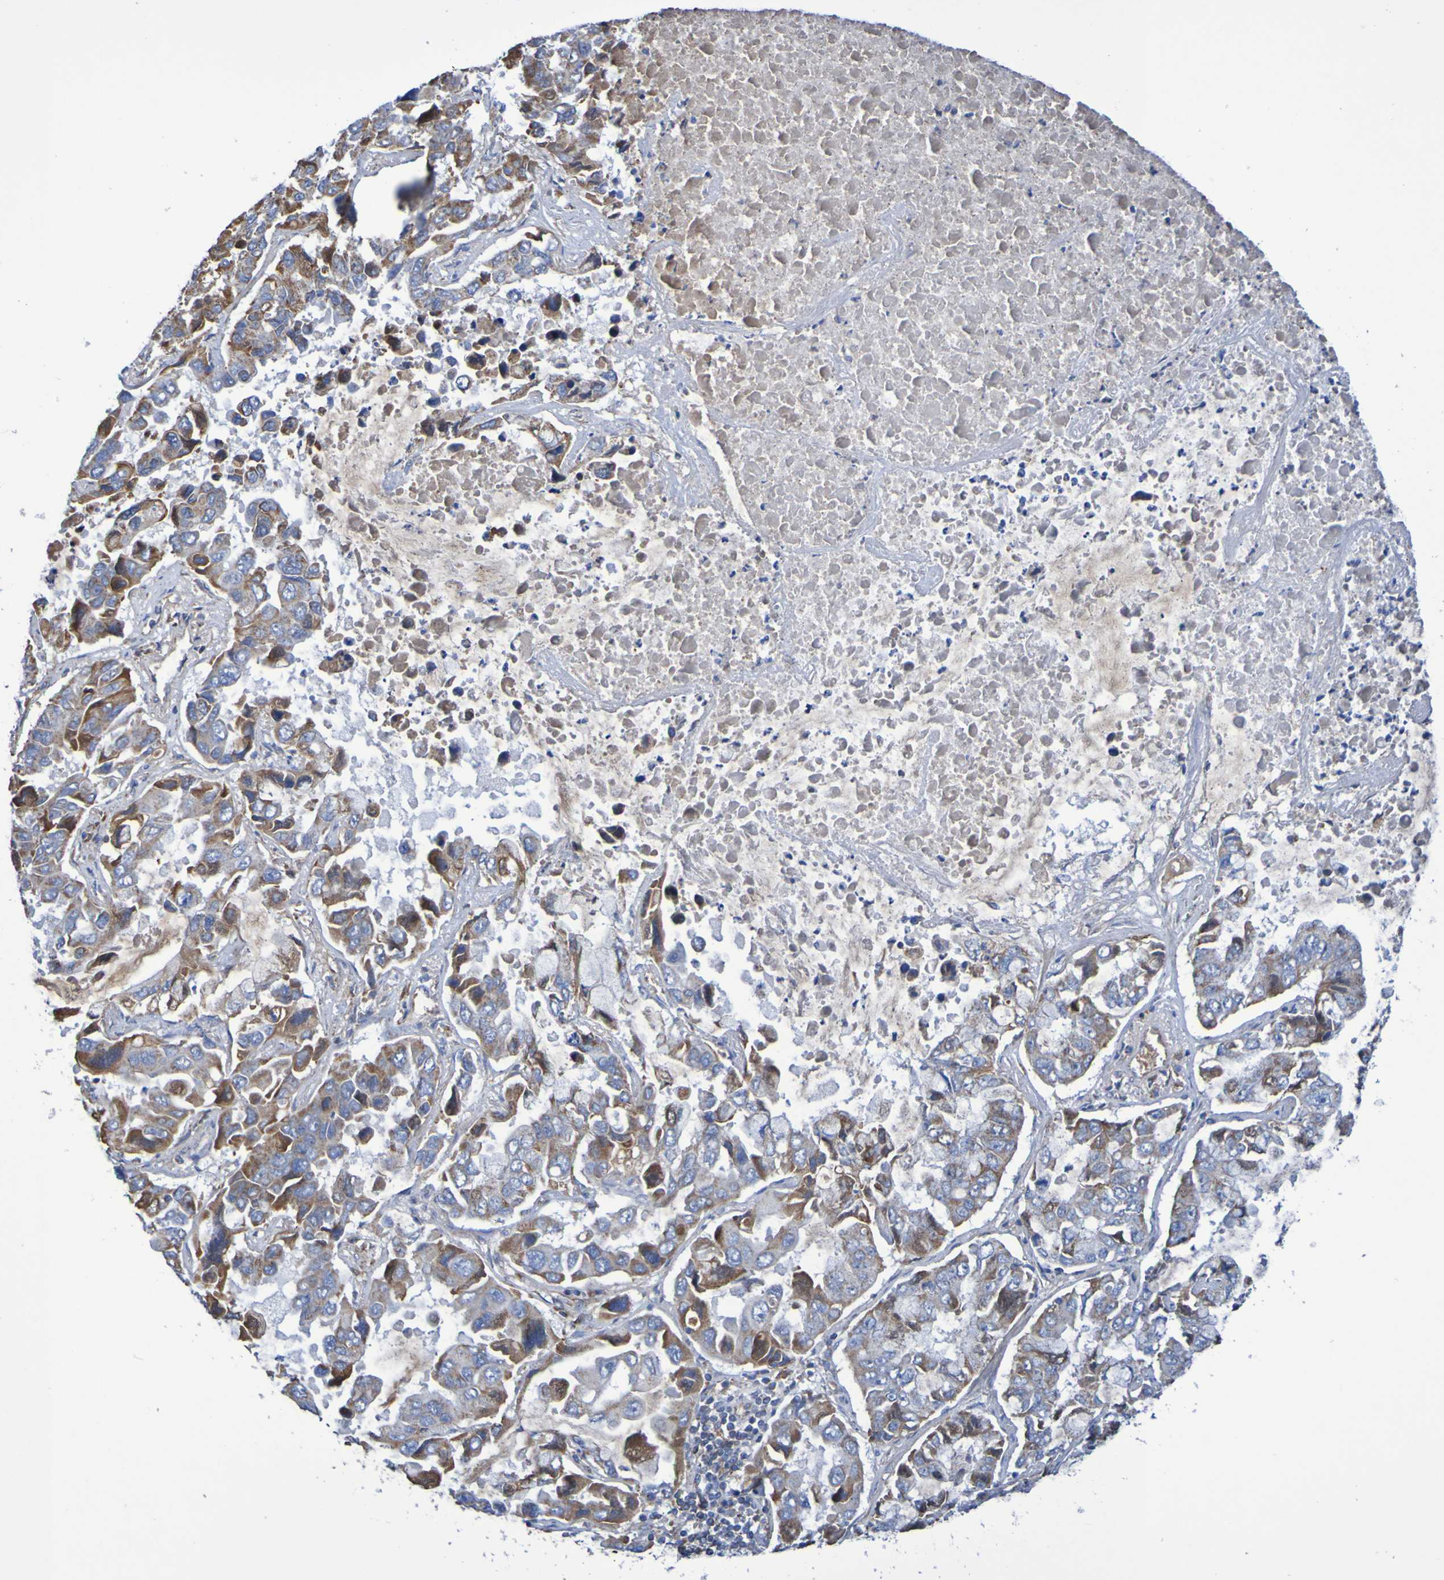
{"staining": {"intensity": "moderate", "quantity": ">75%", "location": "cytoplasmic/membranous"}, "tissue": "lung cancer", "cell_type": "Tumor cells", "image_type": "cancer", "snomed": [{"axis": "morphology", "description": "Adenocarcinoma, NOS"}, {"axis": "topography", "description": "Lung"}], "caption": "Immunohistochemistry photomicrograph of neoplastic tissue: lung adenocarcinoma stained using immunohistochemistry exhibits medium levels of moderate protein expression localized specifically in the cytoplasmic/membranous of tumor cells, appearing as a cytoplasmic/membranous brown color.", "gene": "CNTN2", "patient": {"sex": "male", "age": 64}}